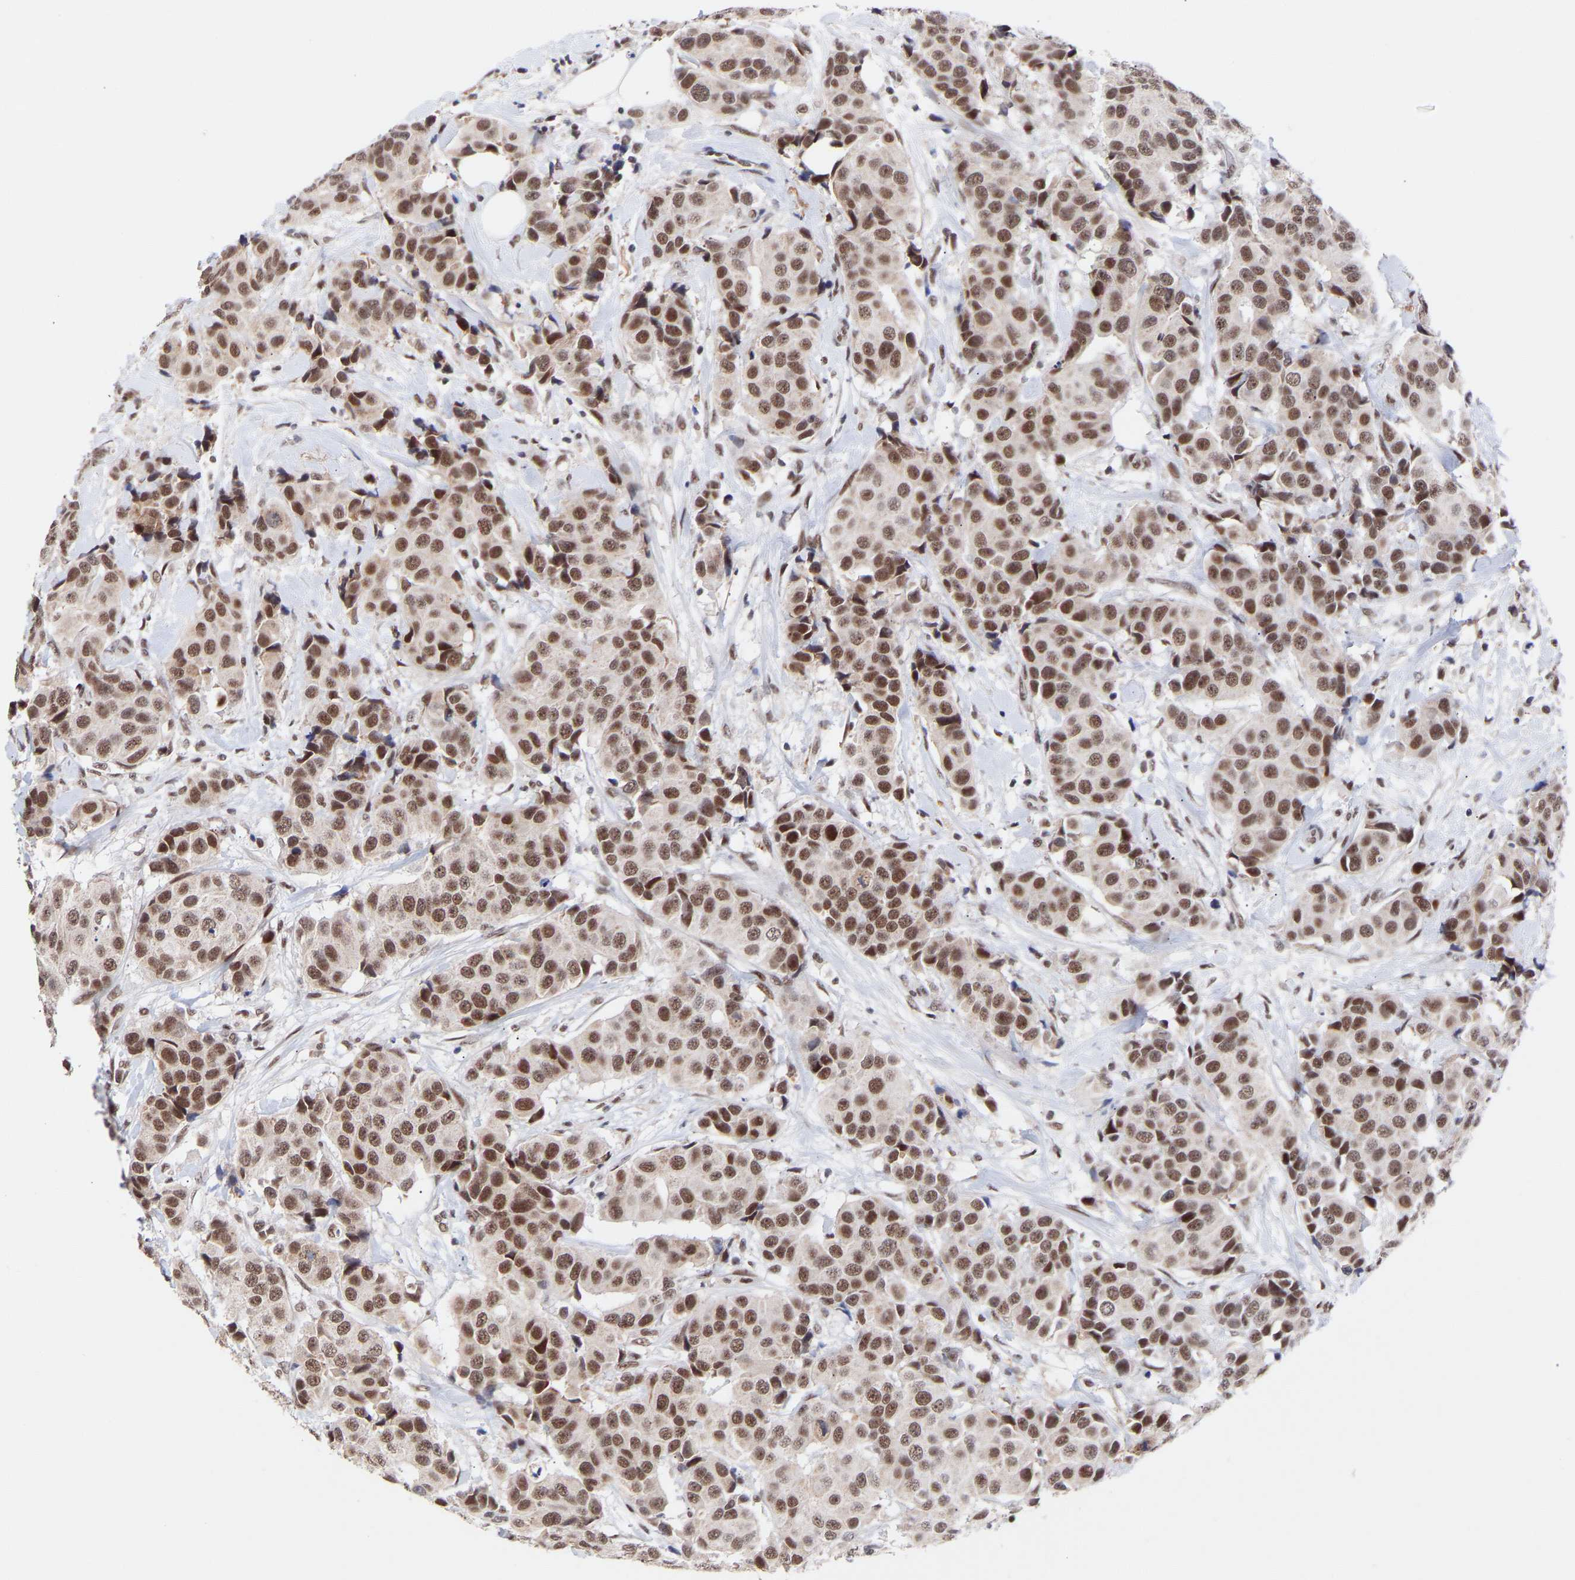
{"staining": {"intensity": "moderate", "quantity": ">75%", "location": "nuclear"}, "tissue": "breast cancer", "cell_type": "Tumor cells", "image_type": "cancer", "snomed": [{"axis": "morphology", "description": "Normal tissue, NOS"}, {"axis": "morphology", "description": "Duct carcinoma"}, {"axis": "topography", "description": "Breast"}], "caption": "The micrograph demonstrates immunohistochemical staining of breast cancer. There is moderate nuclear staining is identified in about >75% of tumor cells.", "gene": "RBM15", "patient": {"sex": "female", "age": 39}}